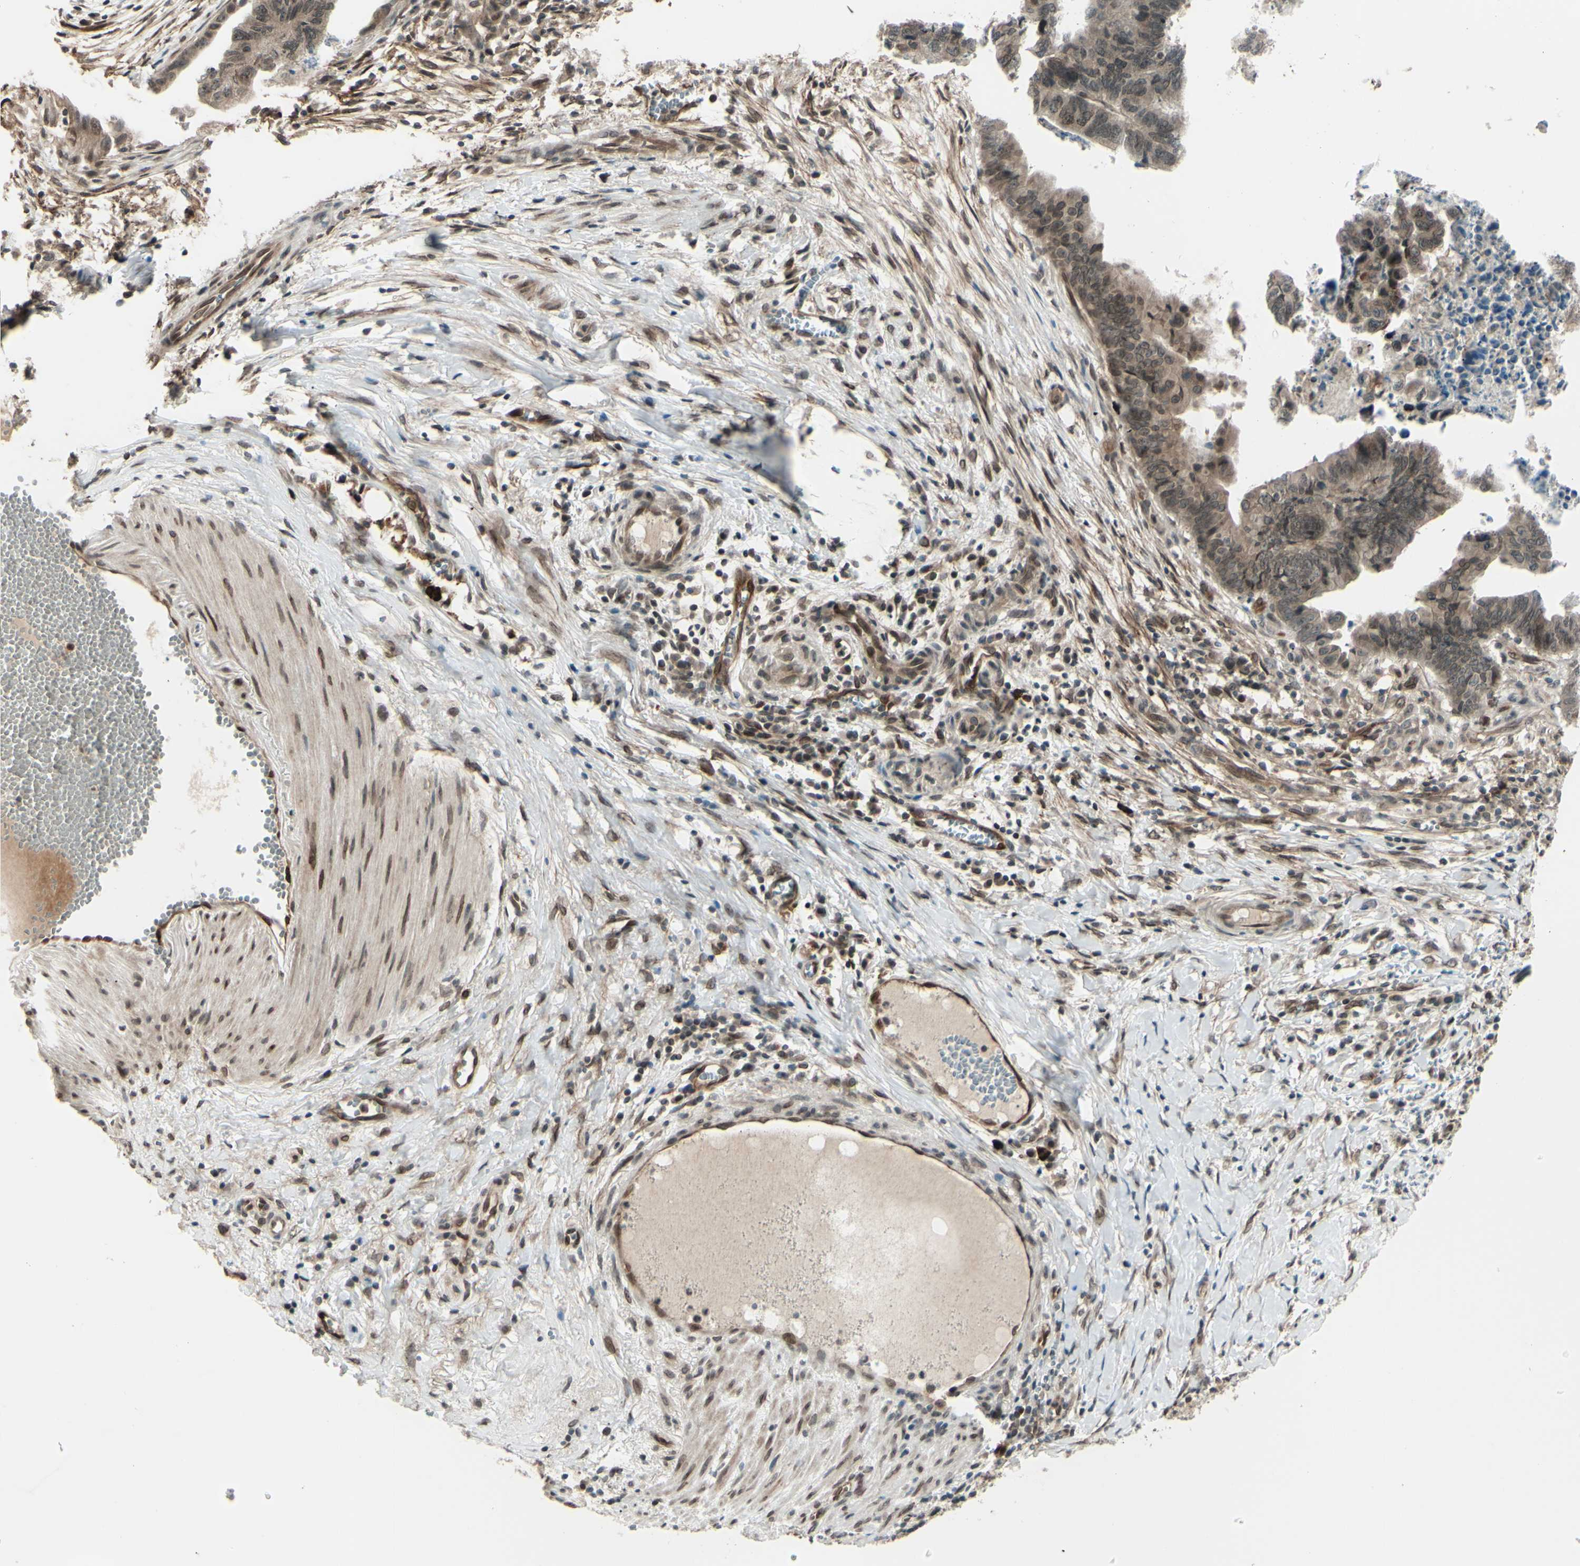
{"staining": {"intensity": "weak", "quantity": ">75%", "location": "cytoplasmic/membranous"}, "tissue": "stomach cancer", "cell_type": "Tumor cells", "image_type": "cancer", "snomed": [{"axis": "morphology", "description": "Adenocarcinoma, NOS"}, {"axis": "topography", "description": "Stomach, lower"}], "caption": "IHC (DAB (3,3'-diaminobenzidine)) staining of human stomach cancer (adenocarcinoma) exhibits weak cytoplasmic/membranous protein staining in about >75% of tumor cells. (DAB IHC, brown staining for protein, blue staining for nuclei).", "gene": "MLF2", "patient": {"sex": "male", "age": 77}}